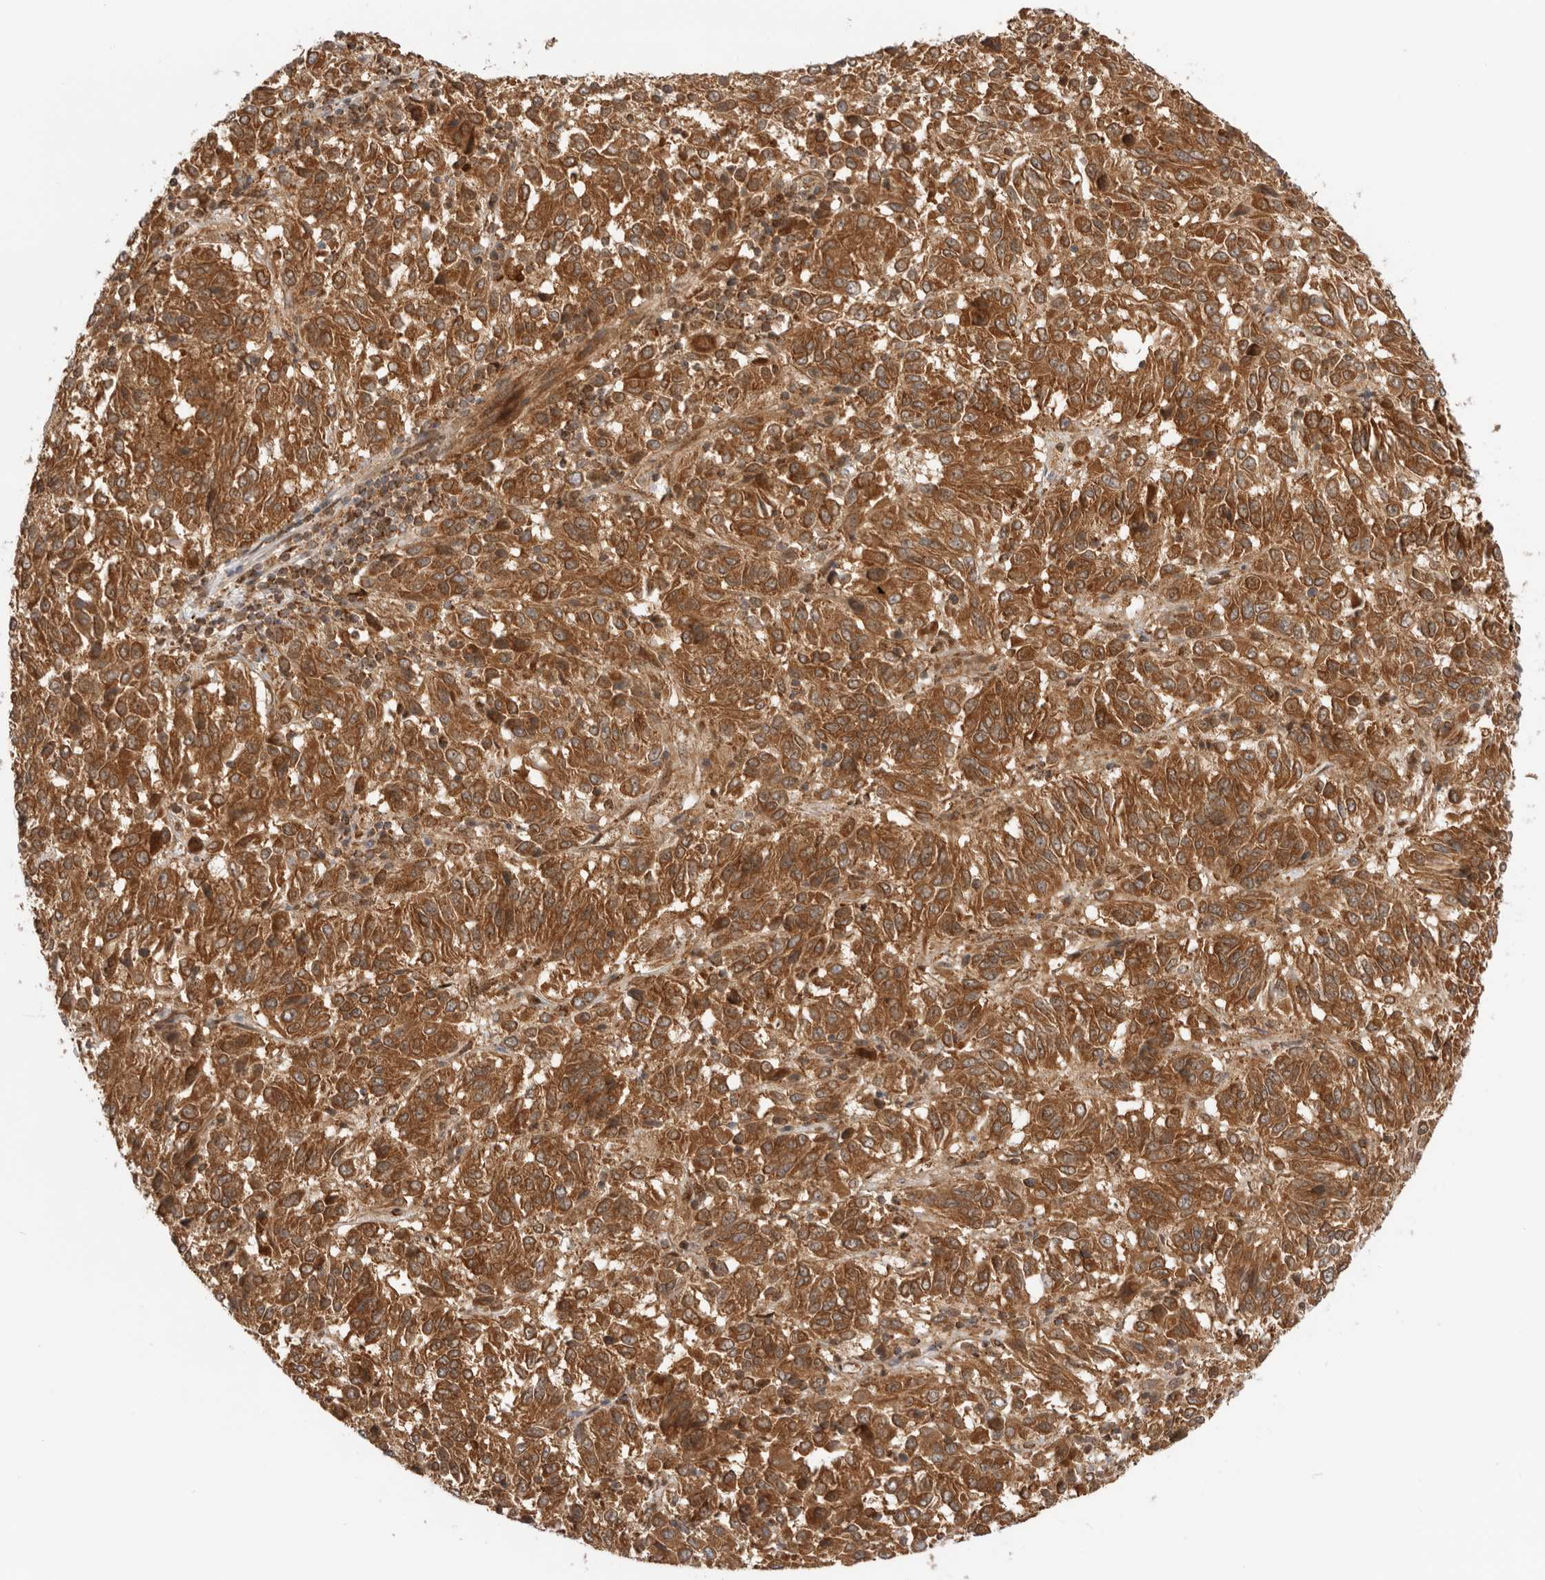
{"staining": {"intensity": "strong", "quantity": ">75%", "location": "cytoplasmic/membranous"}, "tissue": "melanoma", "cell_type": "Tumor cells", "image_type": "cancer", "snomed": [{"axis": "morphology", "description": "Malignant melanoma, Metastatic site"}, {"axis": "topography", "description": "Lung"}], "caption": "Protein expression analysis of melanoma shows strong cytoplasmic/membranous positivity in approximately >75% of tumor cells. (IHC, brightfield microscopy, high magnification).", "gene": "DCAF8", "patient": {"sex": "male", "age": 64}}